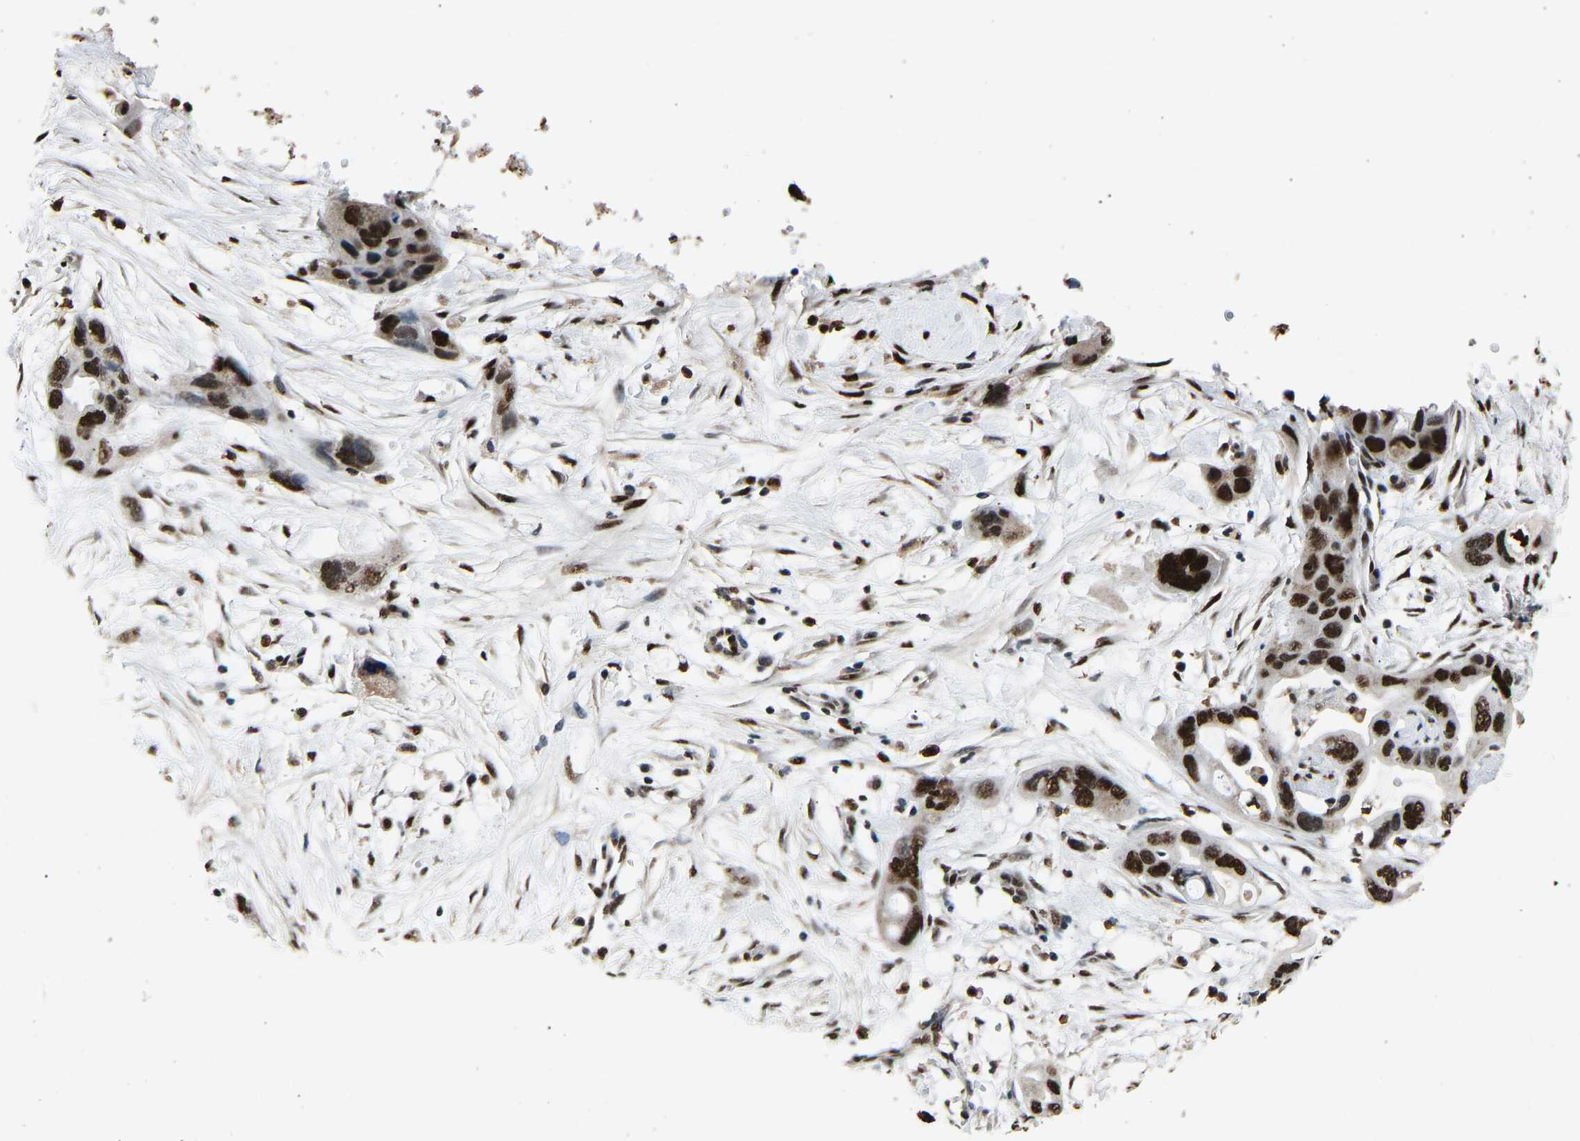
{"staining": {"intensity": "strong", "quantity": ">75%", "location": "nuclear"}, "tissue": "pancreatic cancer", "cell_type": "Tumor cells", "image_type": "cancer", "snomed": [{"axis": "morphology", "description": "Adenocarcinoma, NOS"}, {"axis": "topography", "description": "Pancreas"}], "caption": "Tumor cells demonstrate high levels of strong nuclear positivity in about >75% of cells in human pancreatic adenocarcinoma.", "gene": "SAFB", "patient": {"sex": "female", "age": 71}}